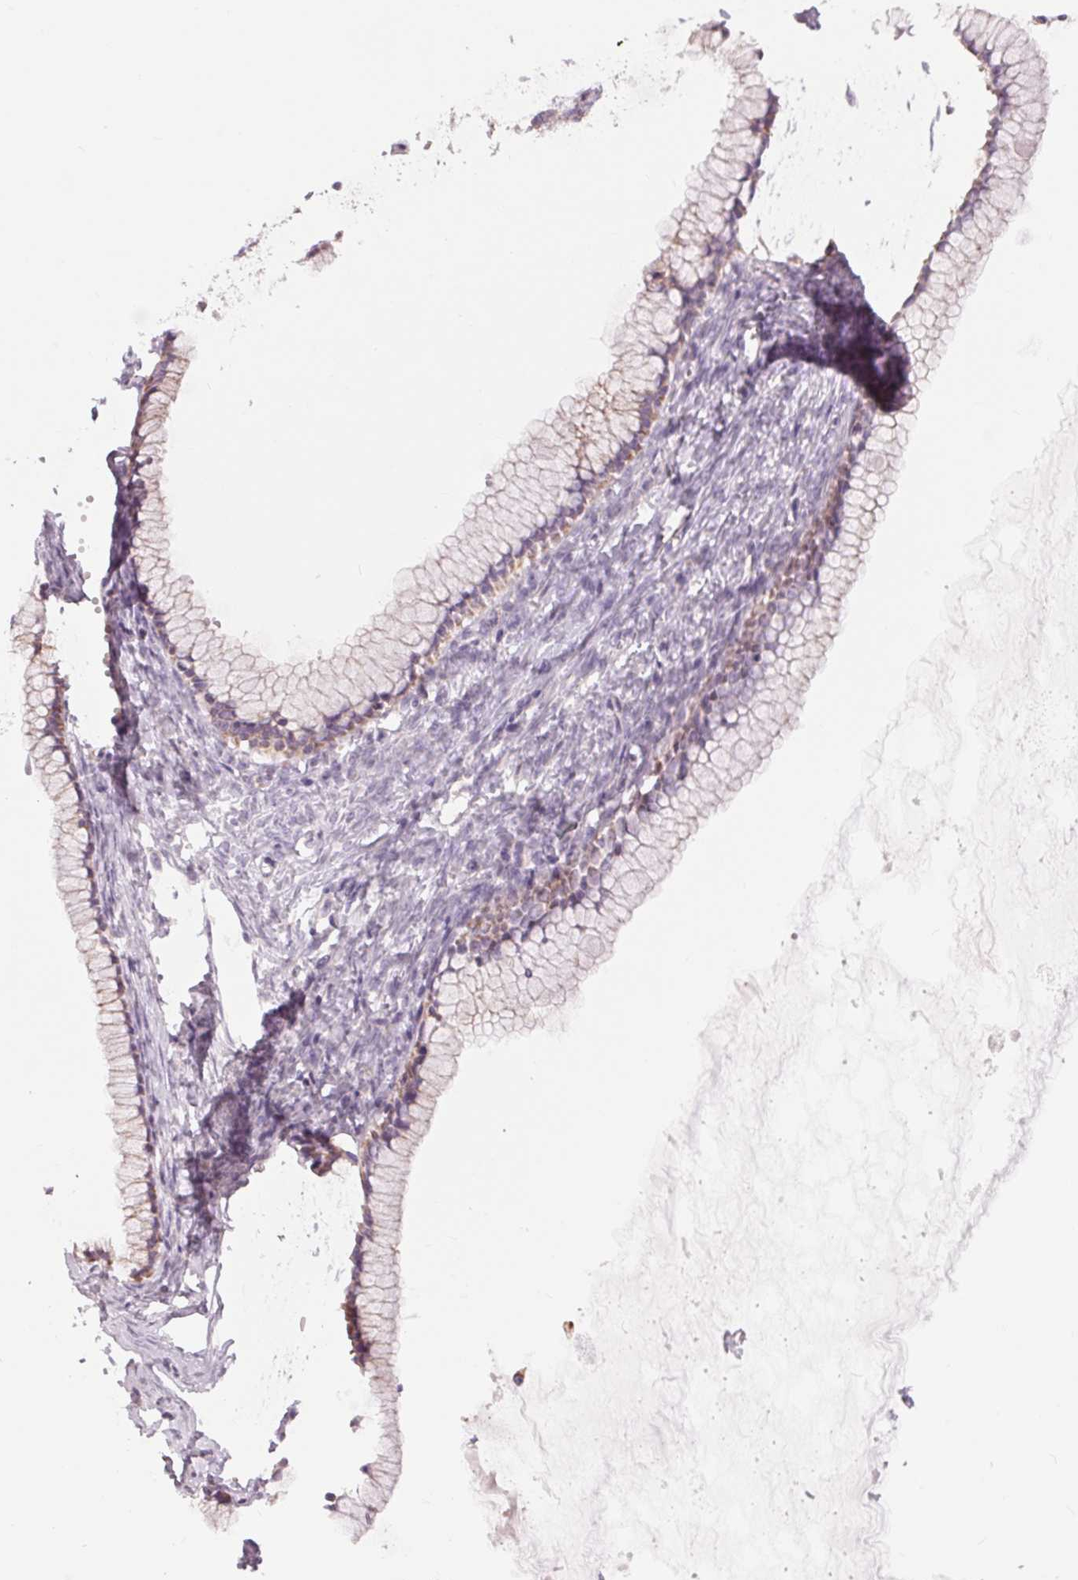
{"staining": {"intensity": "negative", "quantity": "none", "location": "none"}, "tissue": "ovarian cancer", "cell_type": "Tumor cells", "image_type": "cancer", "snomed": [{"axis": "morphology", "description": "Cystadenocarcinoma, mucinous, NOS"}, {"axis": "topography", "description": "Ovary"}], "caption": "The photomicrograph shows no staining of tumor cells in ovarian cancer.", "gene": "COX6A1", "patient": {"sex": "female", "age": 41}}